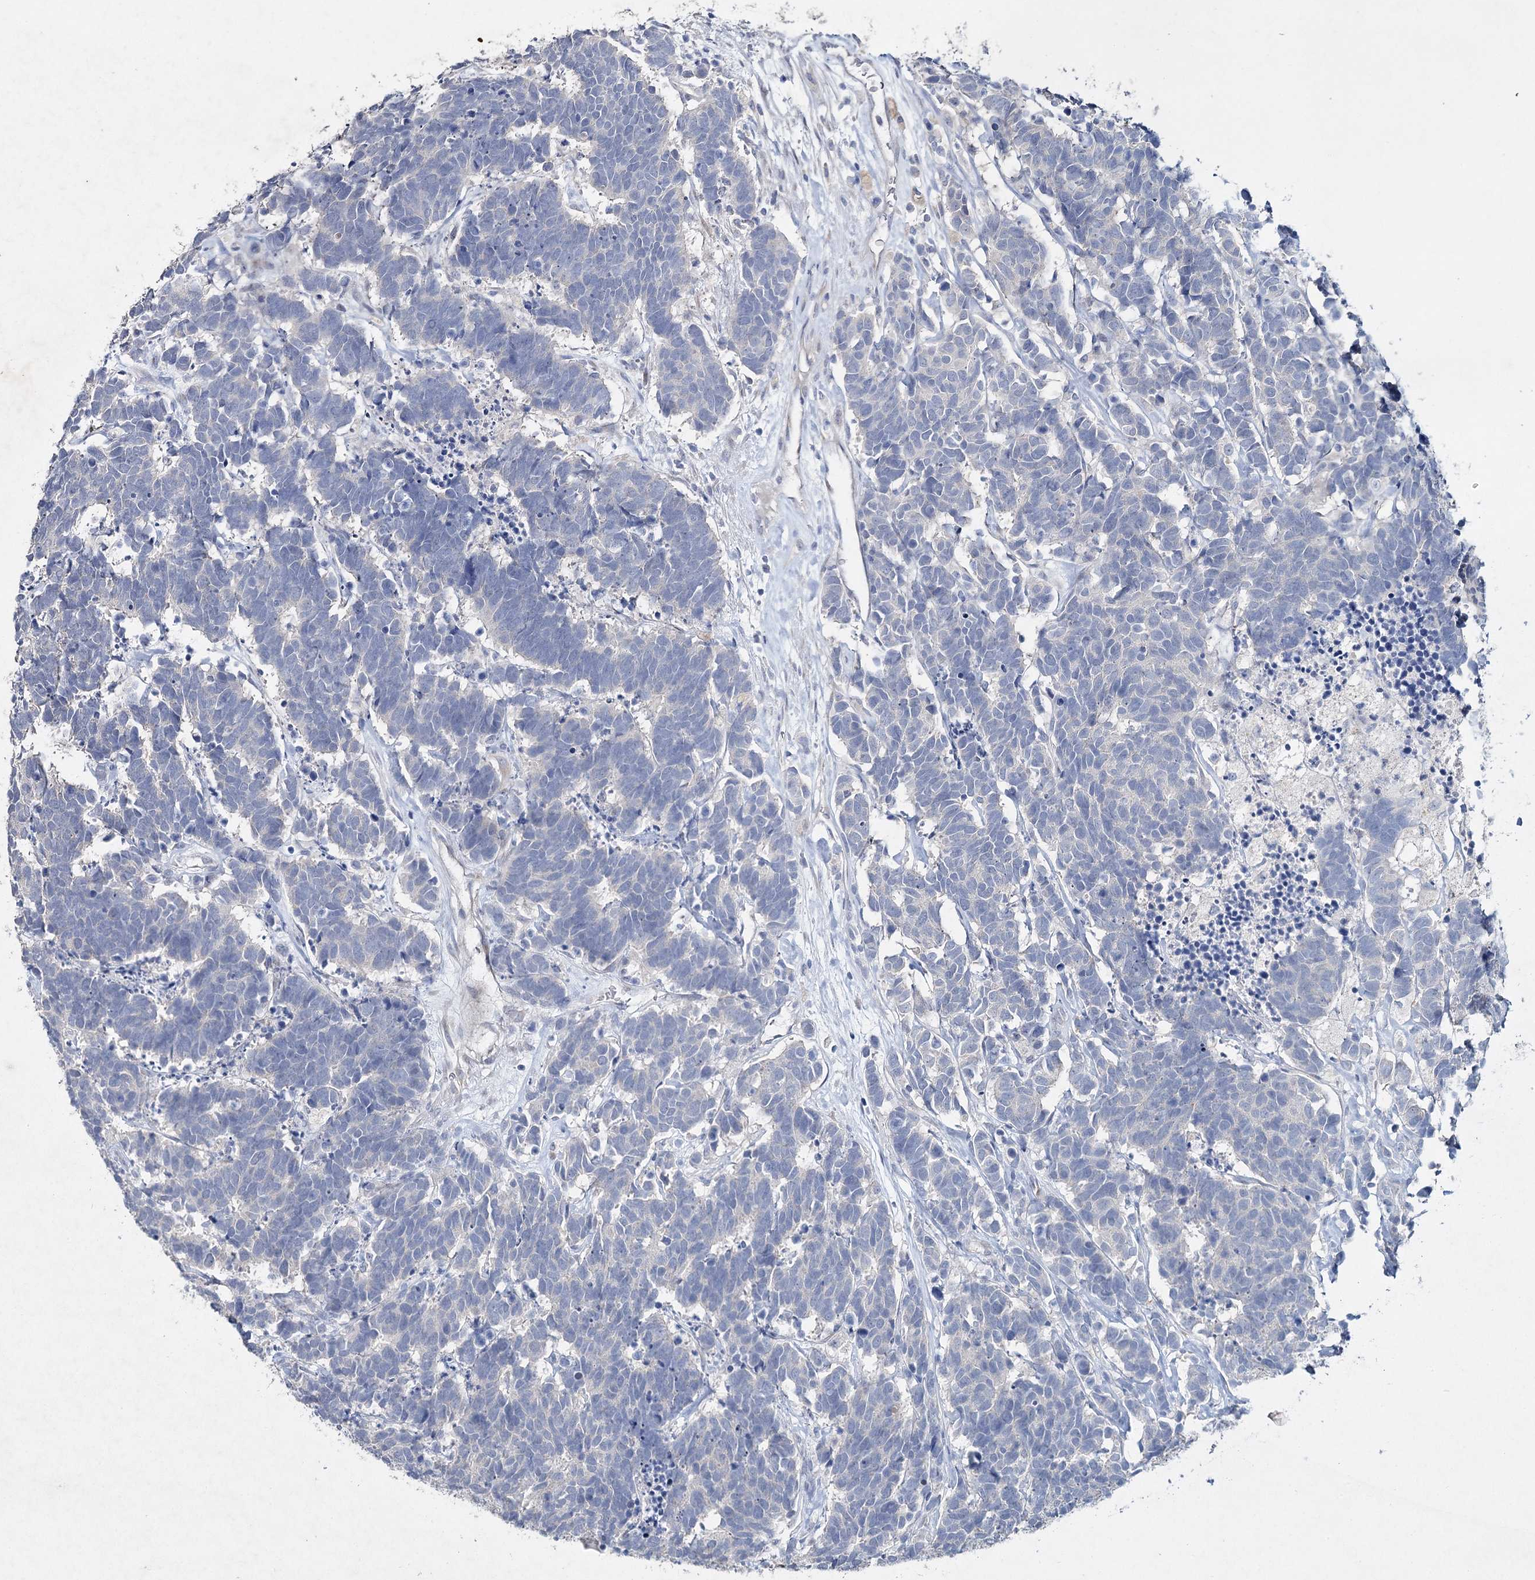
{"staining": {"intensity": "negative", "quantity": "none", "location": "none"}, "tissue": "carcinoid", "cell_type": "Tumor cells", "image_type": "cancer", "snomed": [{"axis": "morphology", "description": "Carcinoma, NOS"}, {"axis": "morphology", "description": "Carcinoid, malignant, NOS"}, {"axis": "topography", "description": "Urinary bladder"}], "caption": "Immunohistochemical staining of human carcinoid shows no significant staining in tumor cells.", "gene": "RFX6", "patient": {"sex": "male", "age": 57}}